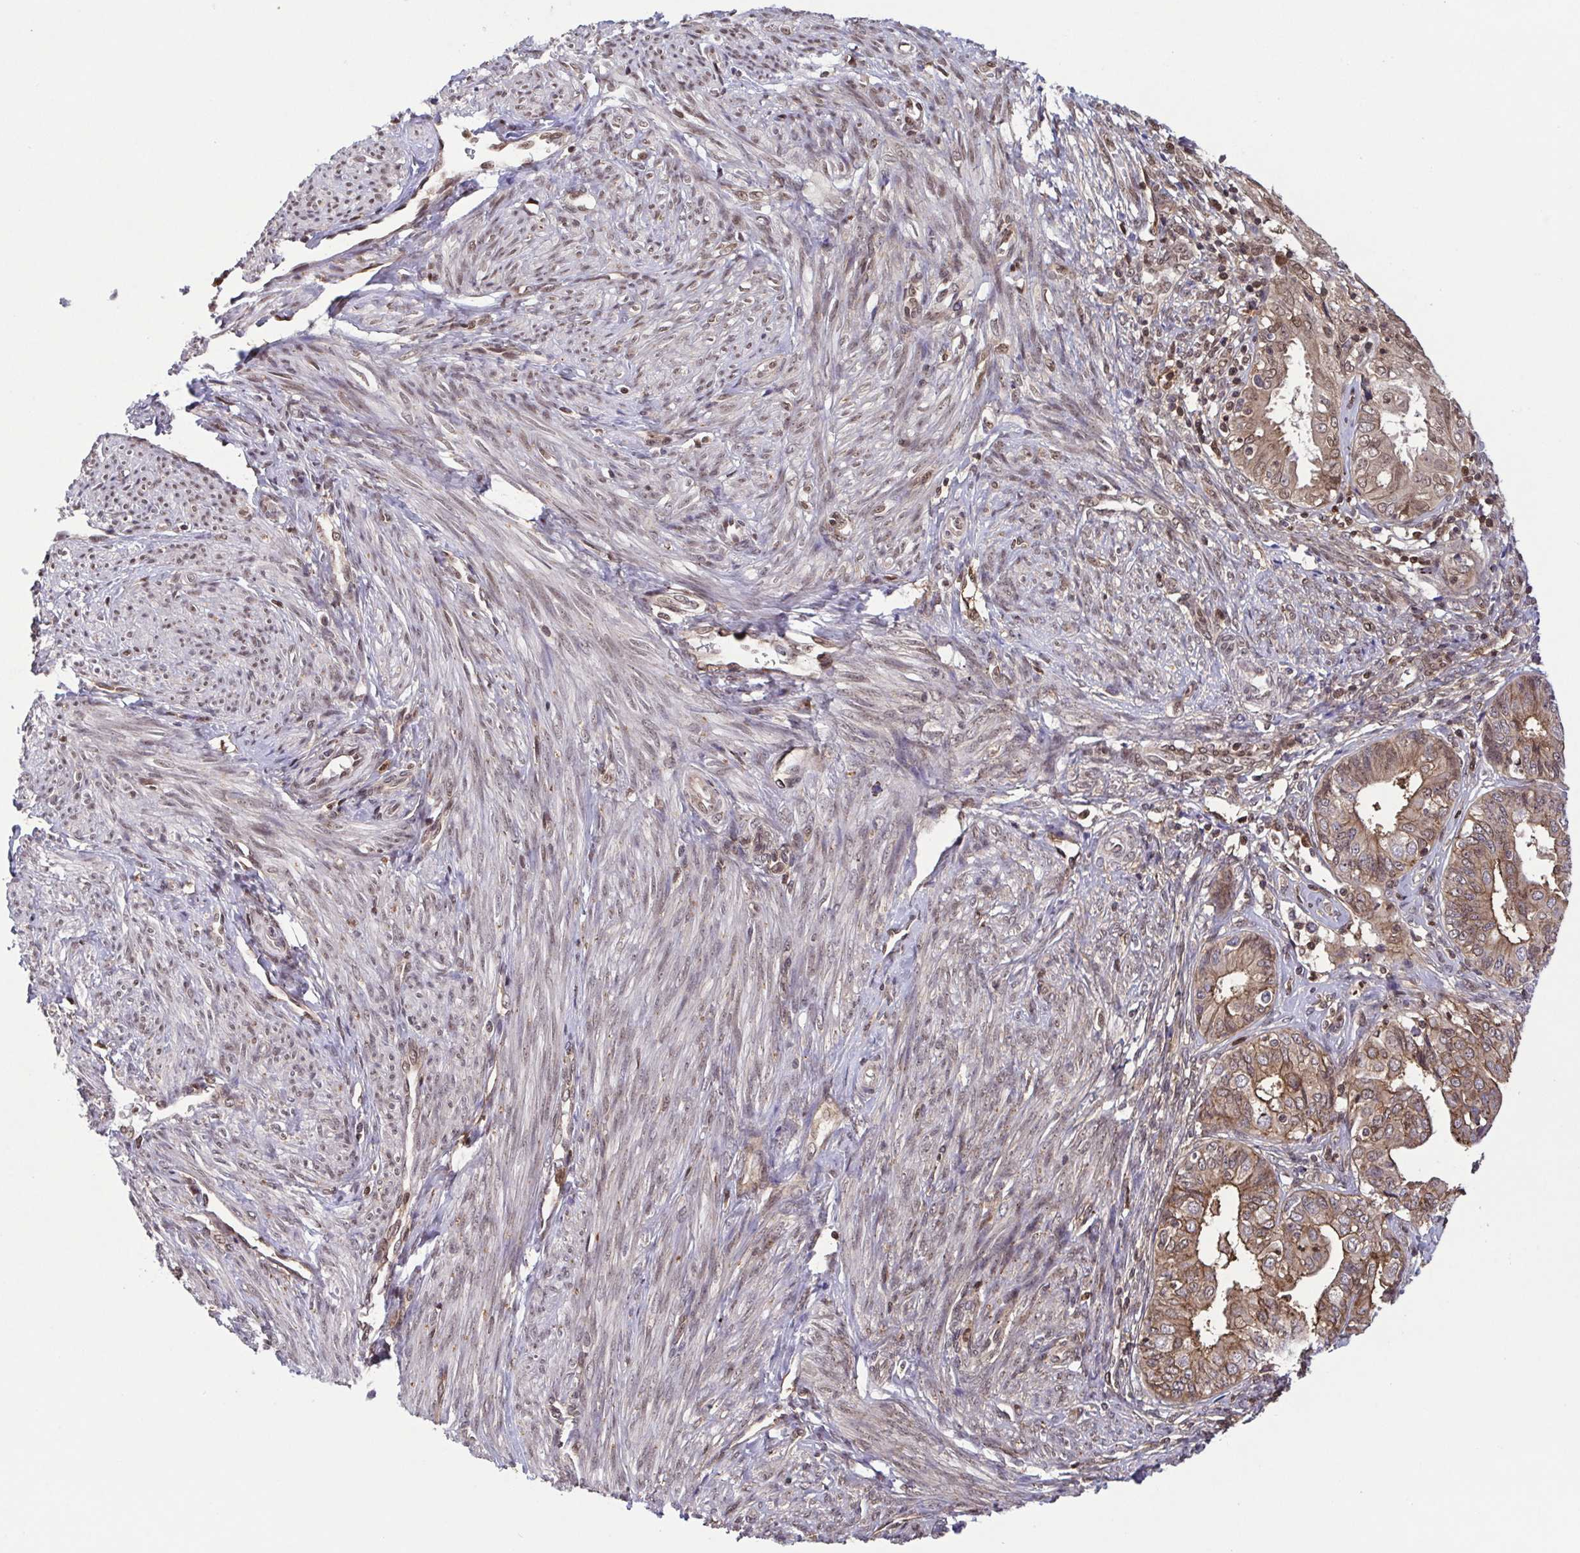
{"staining": {"intensity": "moderate", "quantity": ">75%", "location": "cytoplasmic/membranous"}, "tissue": "endometrial cancer", "cell_type": "Tumor cells", "image_type": "cancer", "snomed": [{"axis": "morphology", "description": "Adenocarcinoma, NOS"}, {"axis": "topography", "description": "Endometrium"}], "caption": "High-magnification brightfield microscopy of adenocarcinoma (endometrial) stained with DAB (3,3'-diaminobenzidine) (brown) and counterstained with hematoxylin (blue). tumor cells exhibit moderate cytoplasmic/membranous staining is seen in approximately>75% of cells.", "gene": "CHMP1B", "patient": {"sex": "female", "age": 68}}